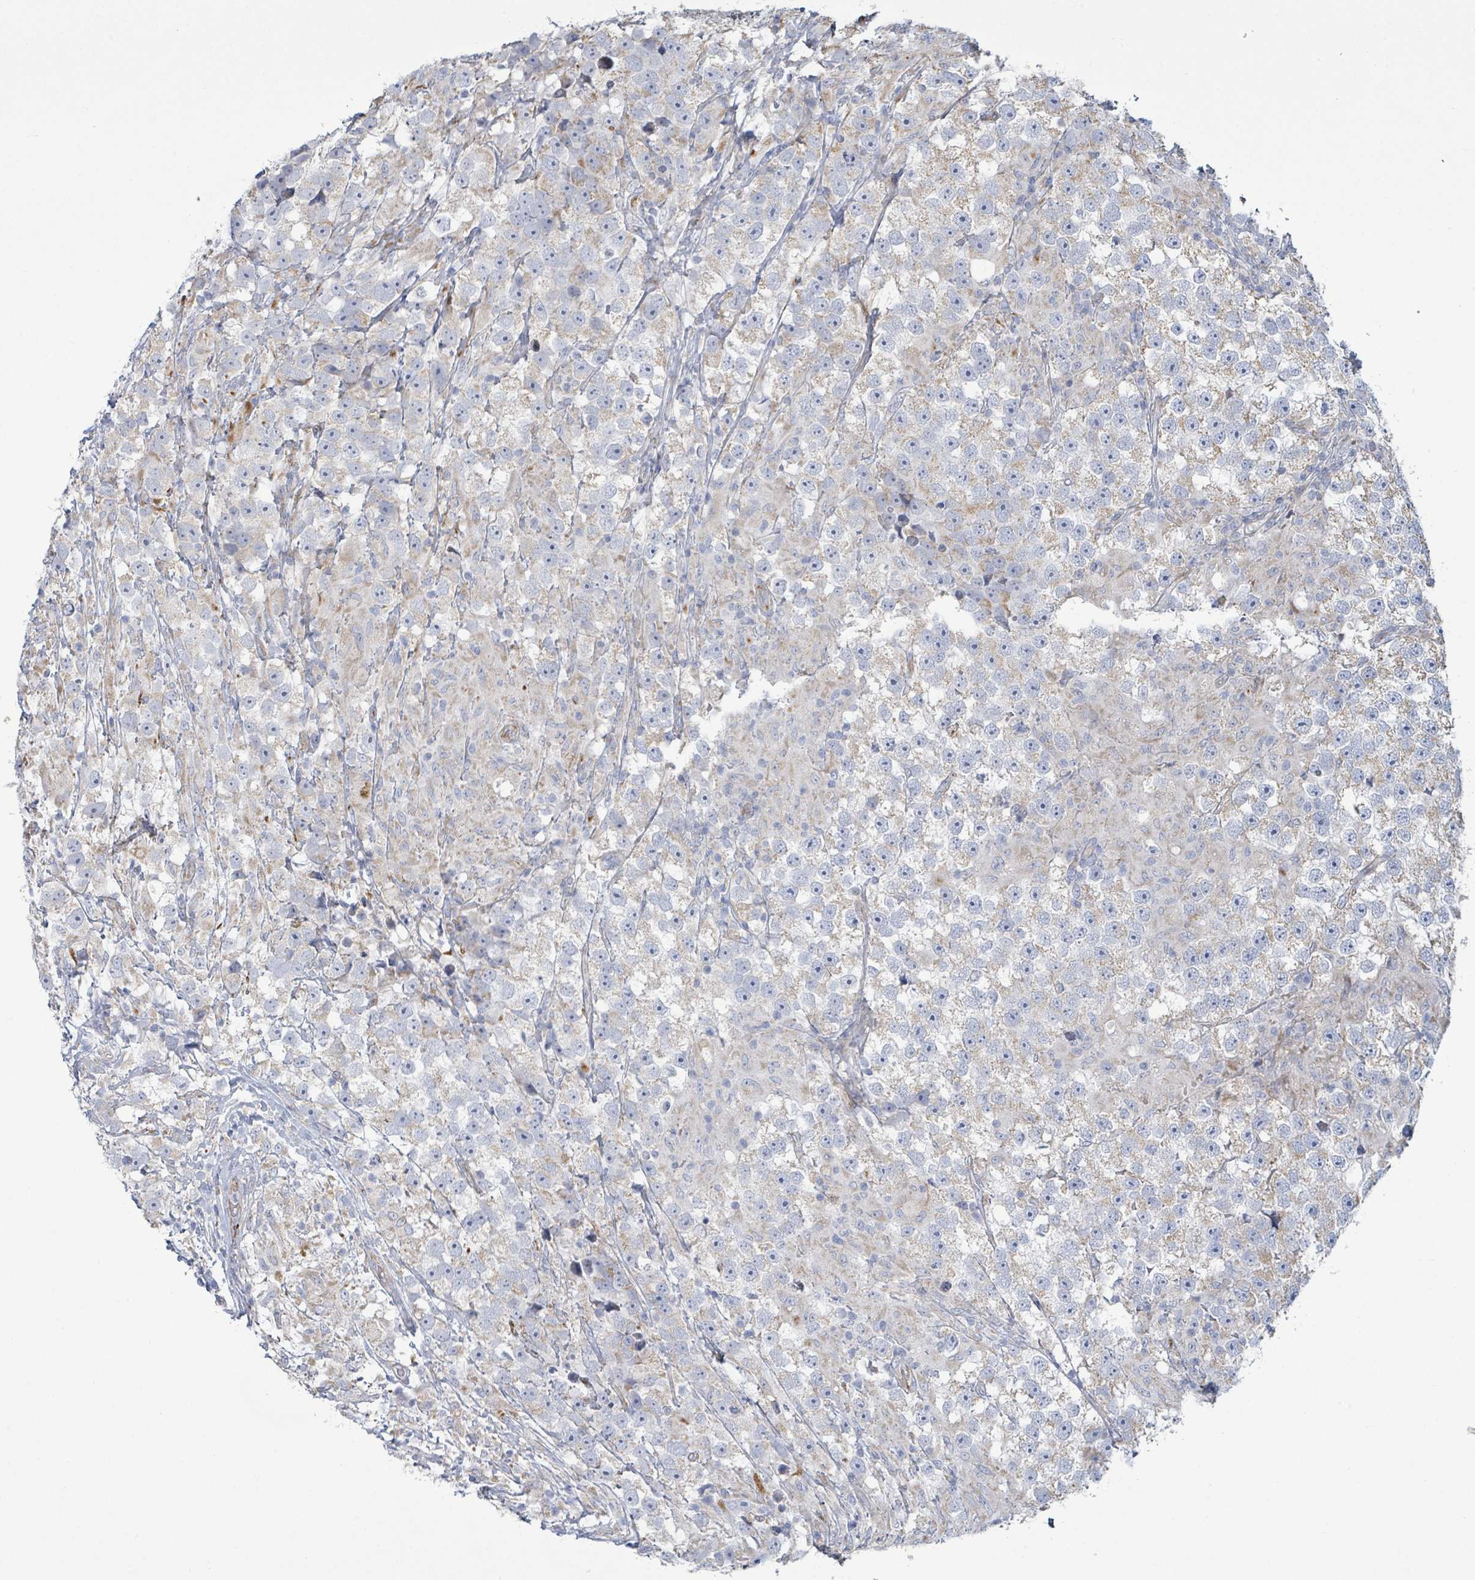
{"staining": {"intensity": "weak", "quantity": "25%-75%", "location": "cytoplasmic/membranous"}, "tissue": "testis cancer", "cell_type": "Tumor cells", "image_type": "cancer", "snomed": [{"axis": "morphology", "description": "Seminoma, NOS"}, {"axis": "topography", "description": "Testis"}], "caption": "Brown immunohistochemical staining in testis cancer (seminoma) displays weak cytoplasmic/membranous staining in about 25%-75% of tumor cells.", "gene": "ALG12", "patient": {"sex": "male", "age": 46}}